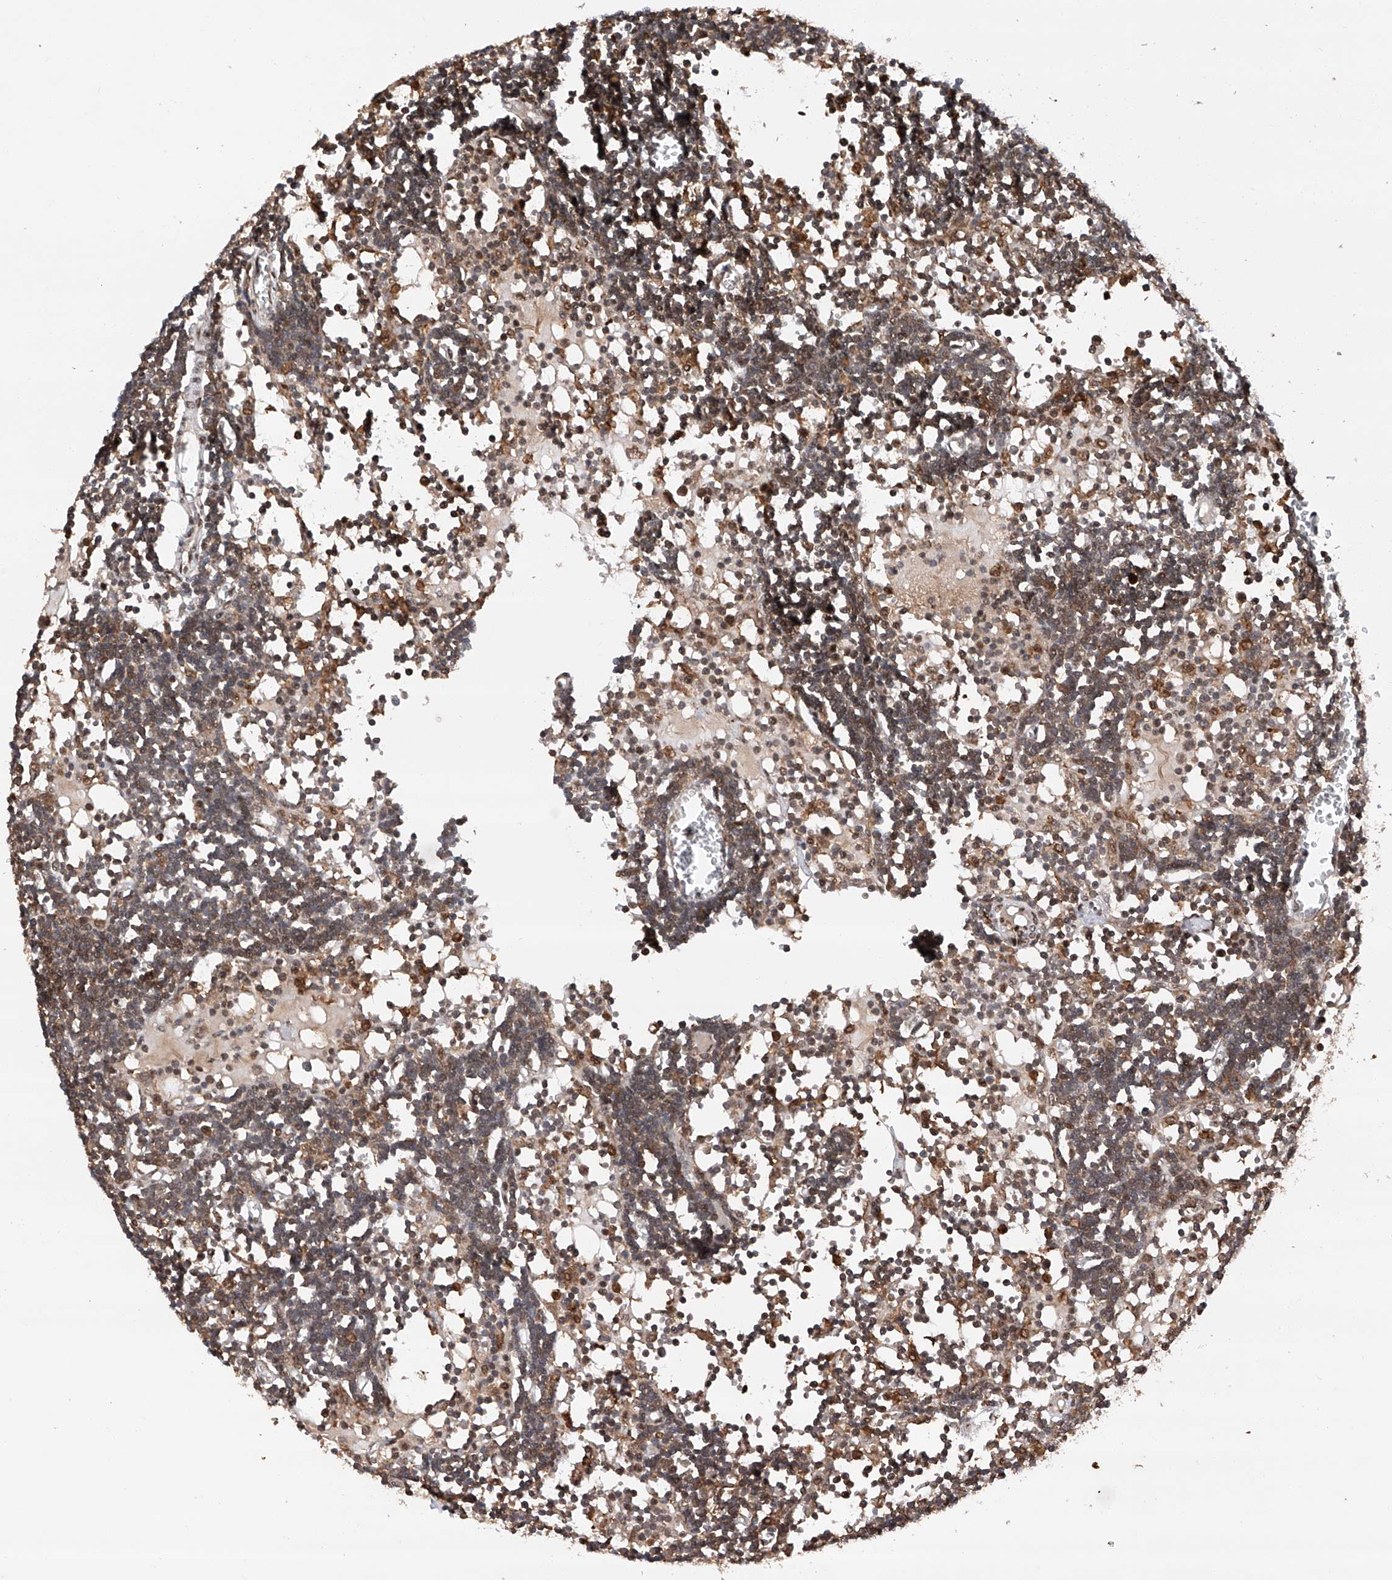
{"staining": {"intensity": "strong", "quantity": ">75%", "location": "cytoplasmic/membranous"}, "tissue": "lymph node", "cell_type": "Germinal center cells", "image_type": "normal", "snomed": [{"axis": "morphology", "description": "Normal tissue, NOS"}, {"axis": "topography", "description": "Lymph node"}], "caption": "High-power microscopy captured an immunohistochemistry micrograph of unremarkable lymph node, revealing strong cytoplasmic/membranous expression in about >75% of germinal center cells.", "gene": "ZNF280D", "patient": {"sex": "female", "age": 11}}